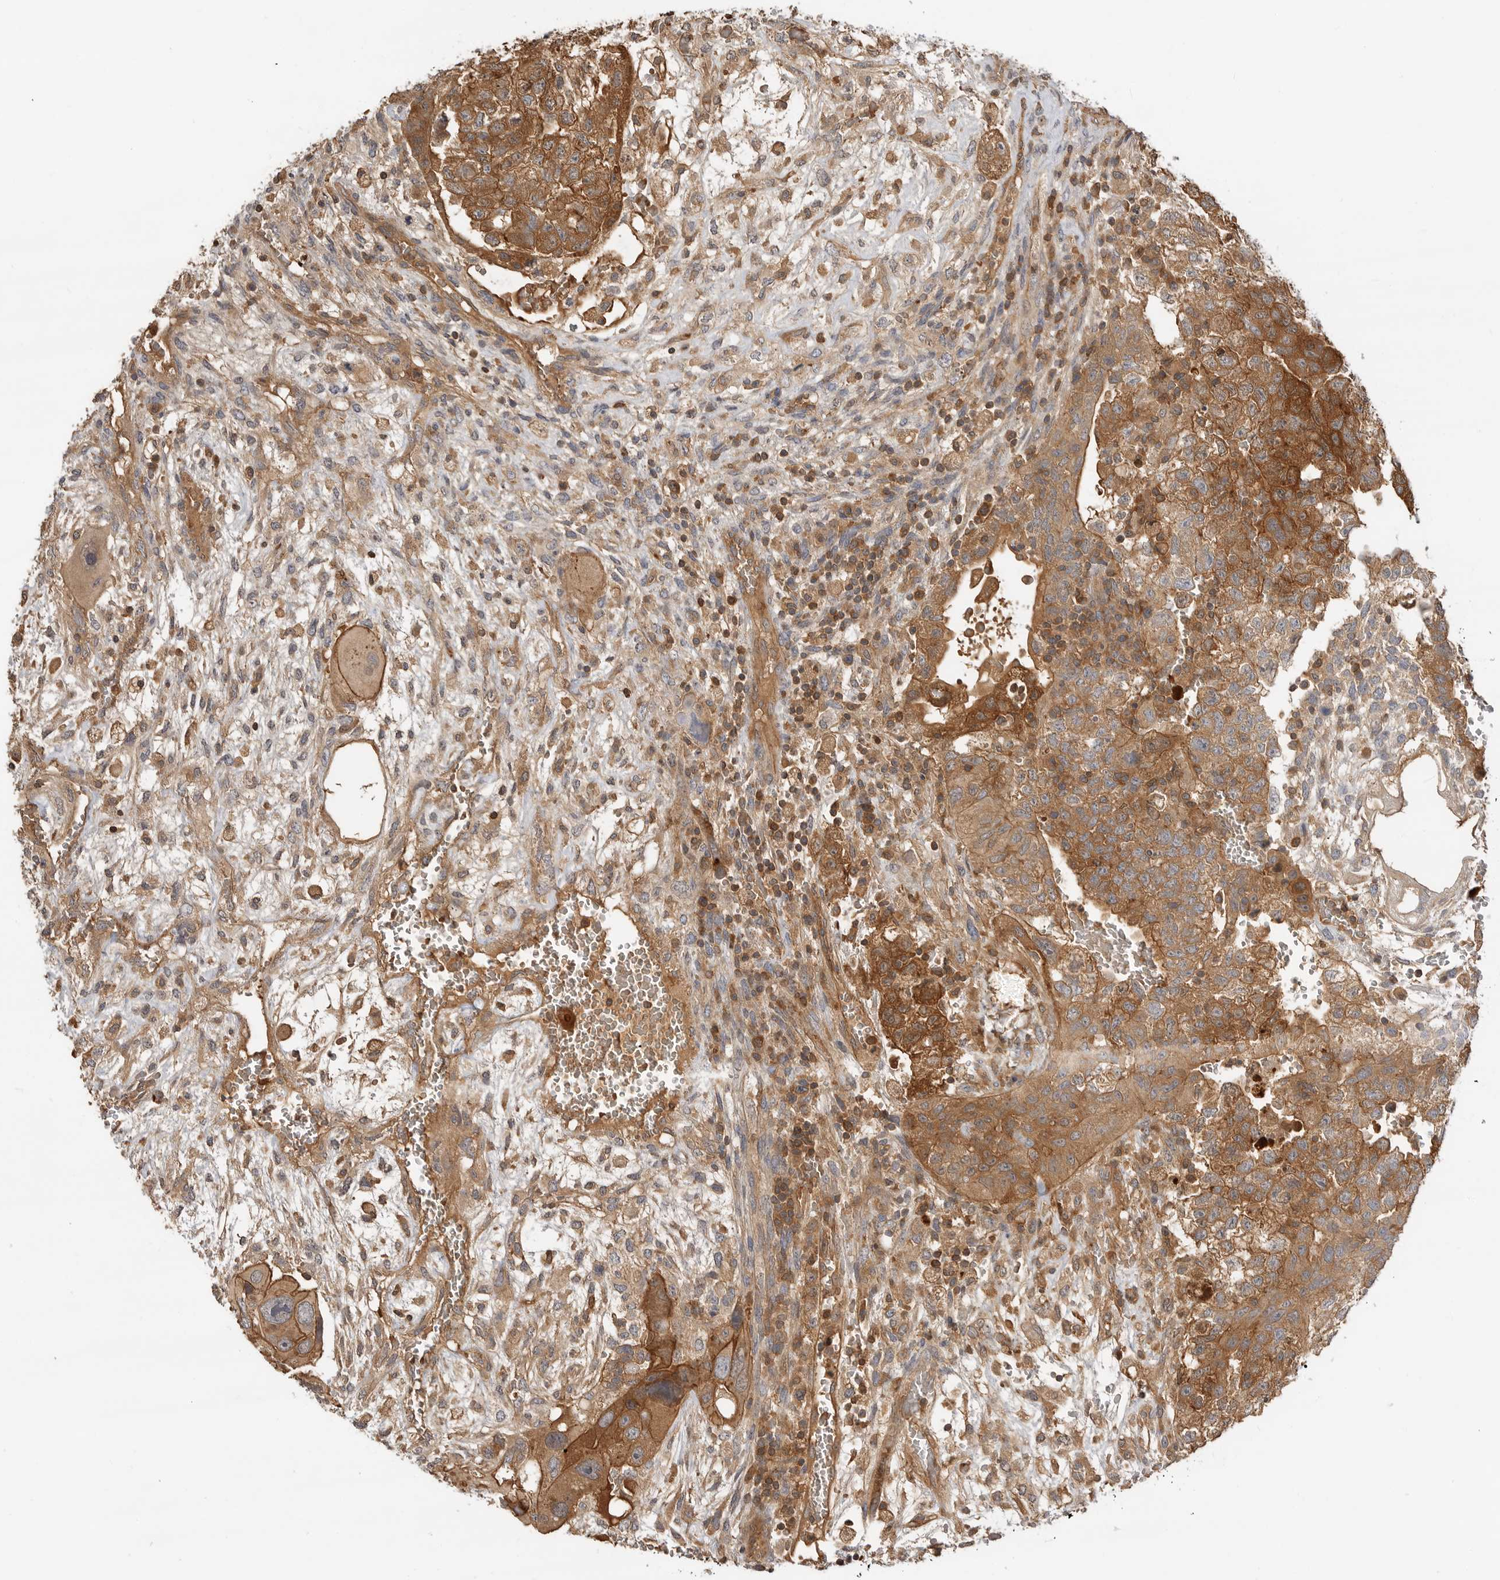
{"staining": {"intensity": "strong", "quantity": ">75%", "location": "cytoplasmic/membranous"}, "tissue": "testis cancer", "cell_type": "Tumor cells", "image_type": "cancer", "snomed": [{"axis": "morphology", "description": "Carcinoma, Embryonal, NOS"}, {"axis": "topography", "description": "Testis"}], "caption": "High-power microscopy captured an IHC micrograph of testis cancer, revealing strong cytoplasmic/membranous positivity in approximately >75% of tumor cells. The protein is shown in brown color, while the nuclei are stained blue.", "gene": "CLDN12", "patient": {"sex": "male", "age": 36}}